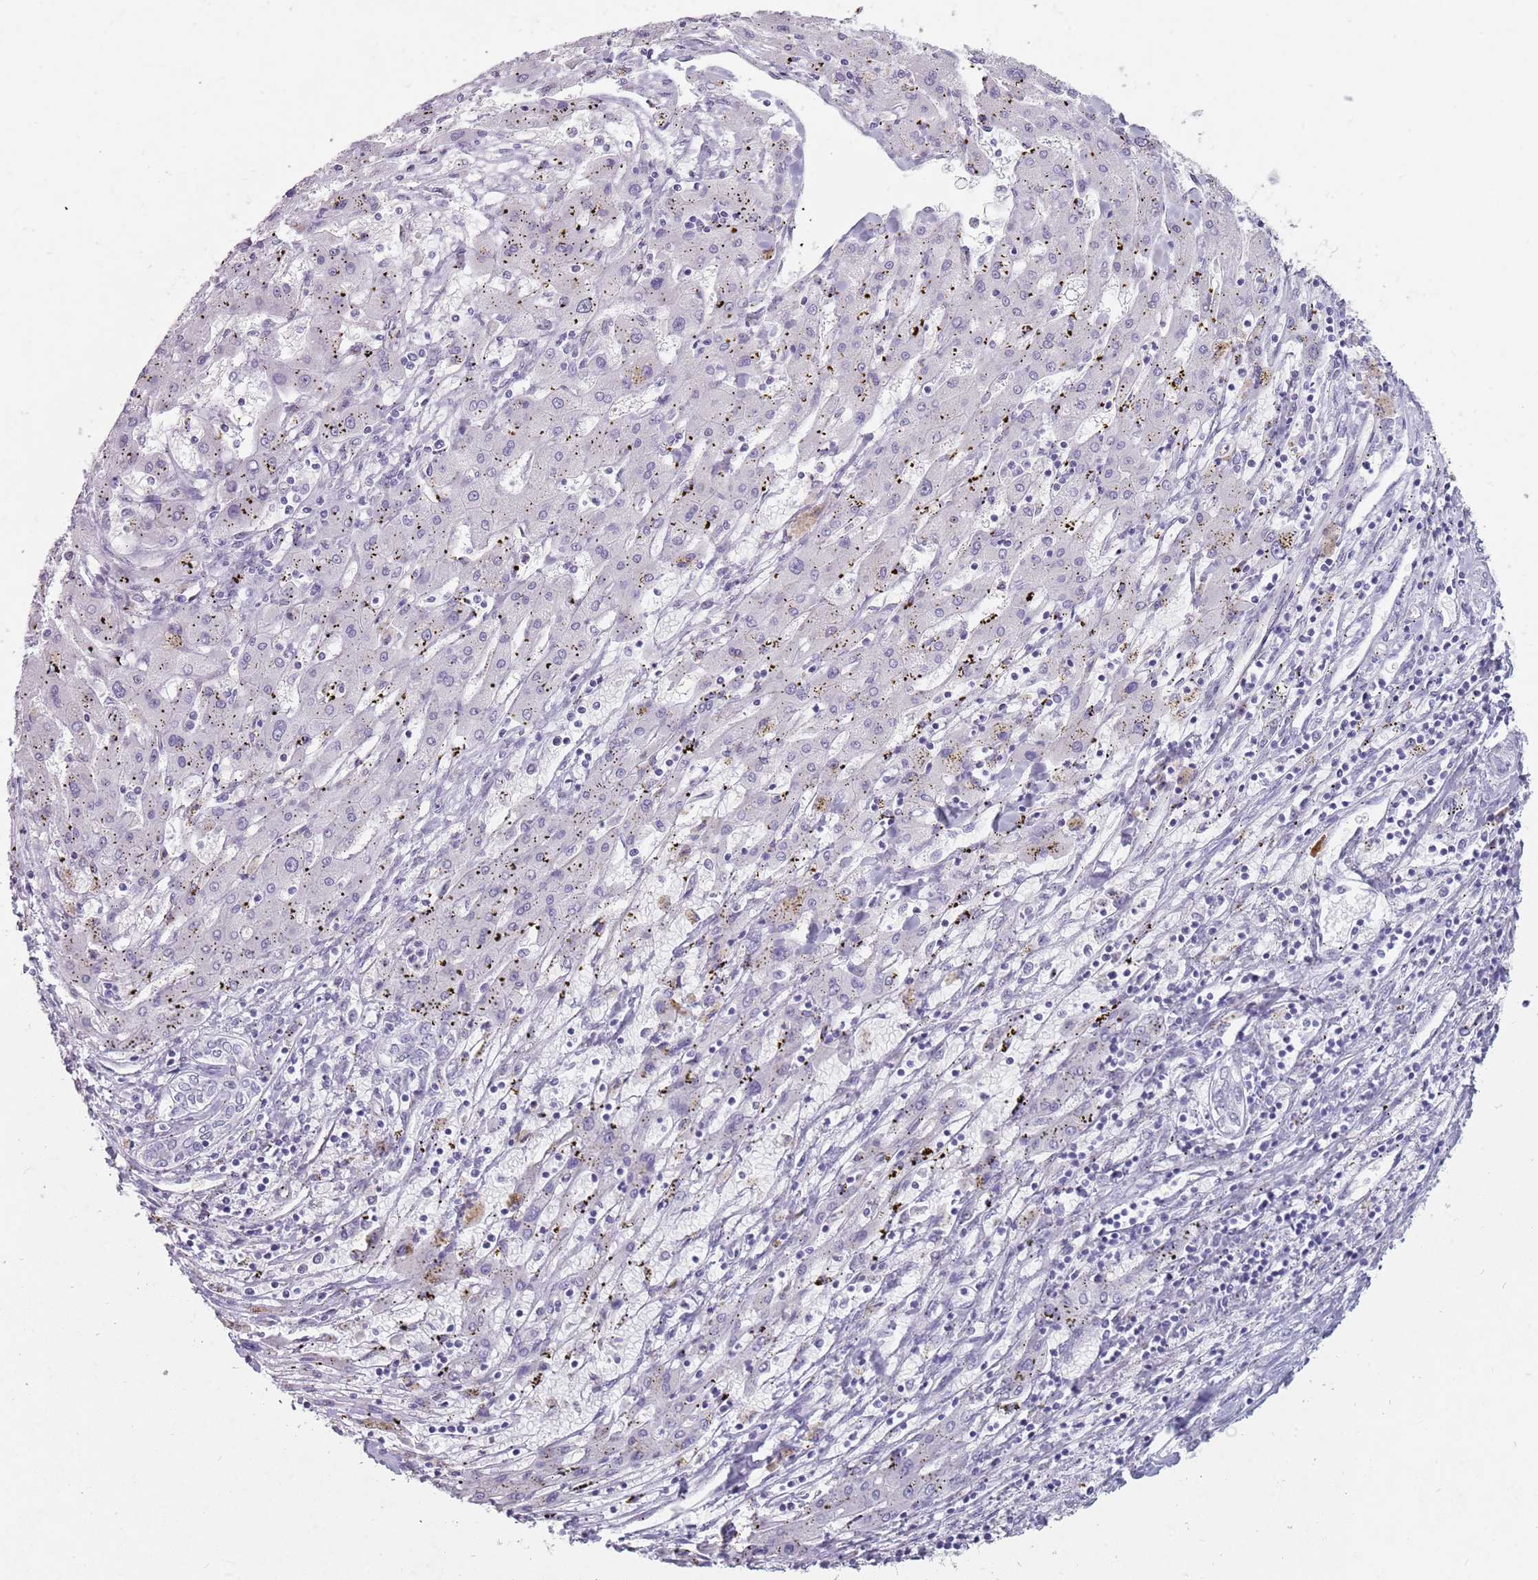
{"staining": {"intensity": "negative", "quantity": "none", "location": "none"}, "tissue": "liver cancer", "cell_type": "Tumor cells", "image_type": "cancer", "snomed": [{"axis": "morphology", "description": "Carcinoma, Hepatocellular, NOS"}, {"axis": "topography", "description": "Liver"}], "caption": "Histopathology image shows no protein staining in tumor cells of liver cancer (hepatocellular carcinoma) tissue.", "gene": "DDX4", "patient": {"sex": "male", "age": 72}}